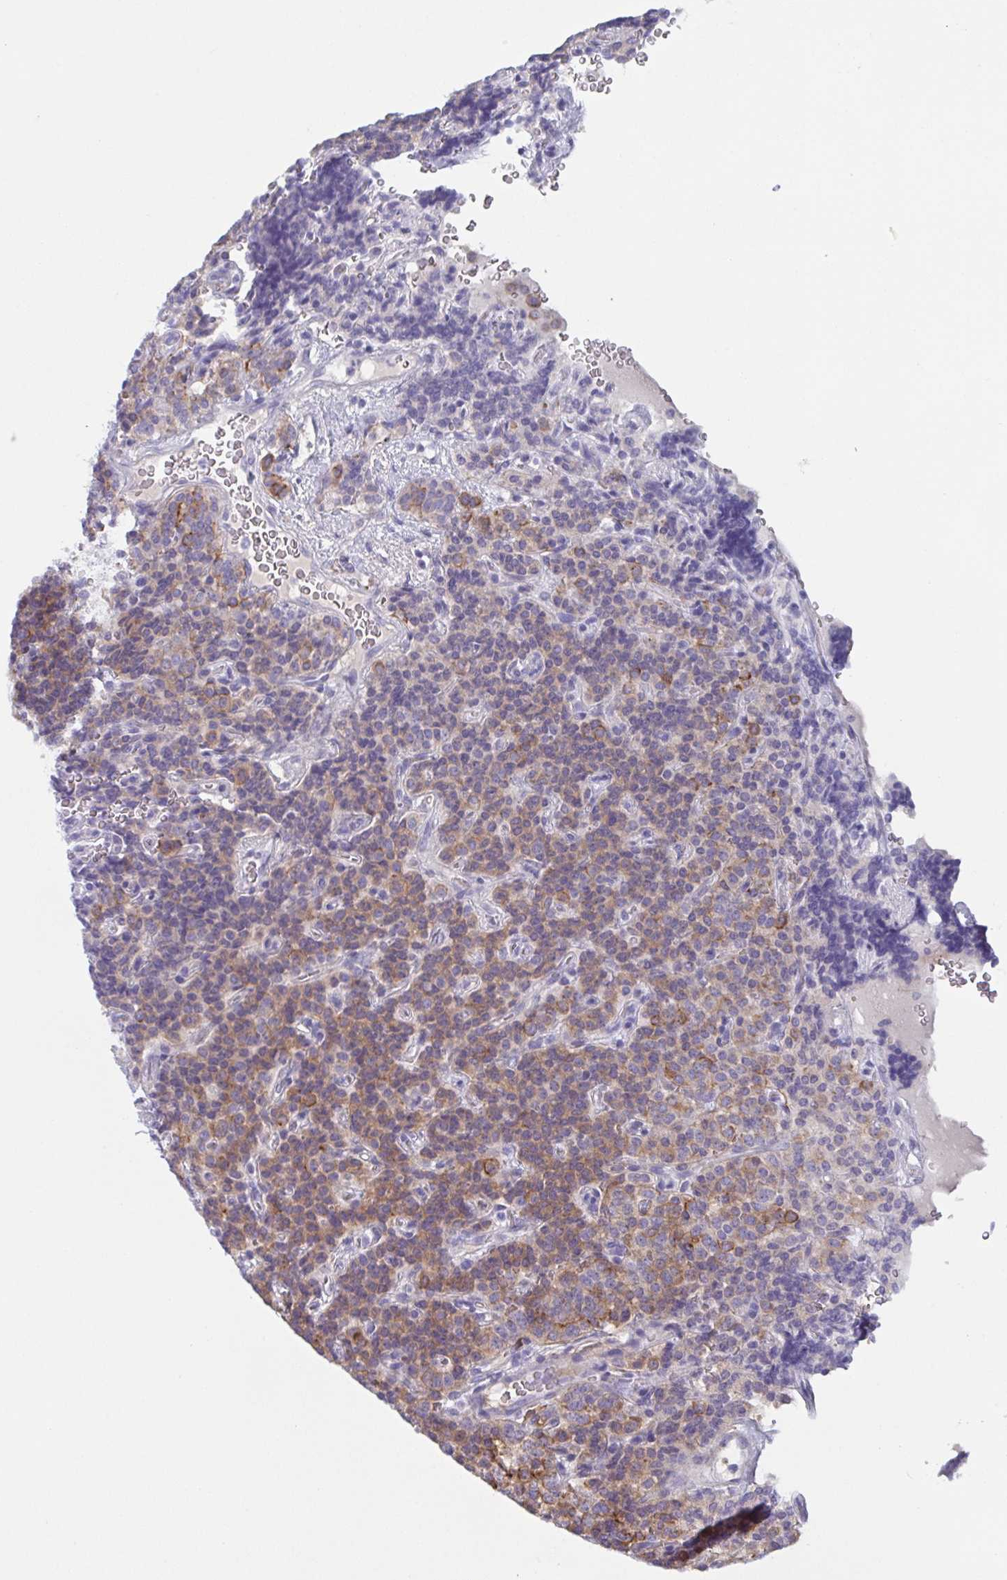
{"staining": {"intensity": "weak", "quantity": "25%-75%", "location": "cytoplasmic/membranous"}, "tissue": "carcinoid", "cell_type": "Tumor cells", "image_type": "cancer", "snomed": [{"axis": "morphology", "description": "Carcinoid, malignant, NOS"}, {"axis": "topography", "description": "Pancreas"}], "caption": "This is a photomicrograph of immunohistochemistry (IHC) staining of malignant carcinoid, which shows weak positivity in the cytoplasmic/membranous of tumor cells.", "gene": "TAGLN3", "patient": {"sex": "male", "age": 36}}